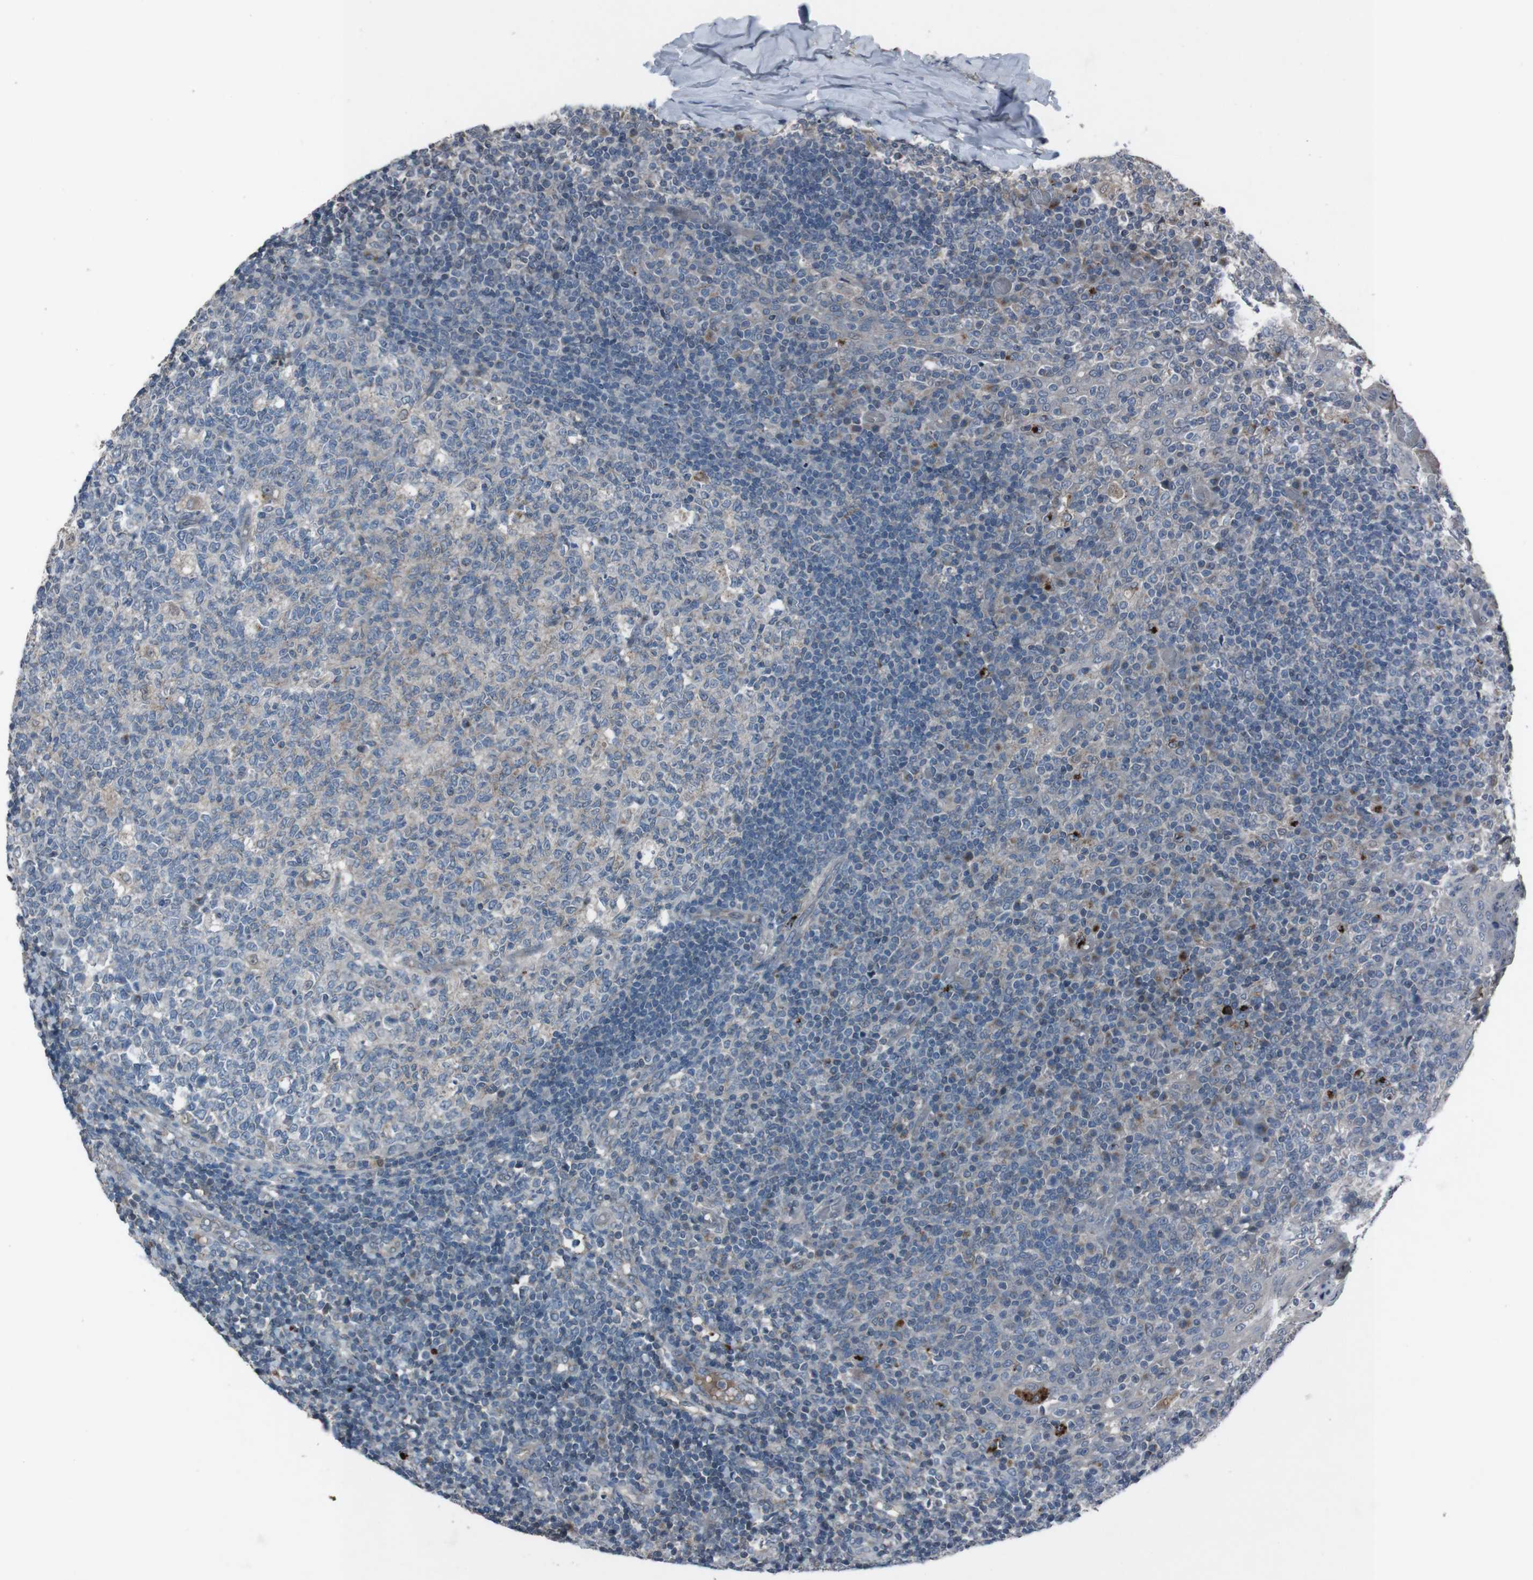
{"staining": {"intensity": "weak", "quantity": "<25%", "location": "cytoplasmic/membranous"}, "tissue": "tonsil", "cell_type": "Germinal center cells", "image_type": "normal", "snomed": [{"axis": "morphology", "description": "Normal tissue, NOS"}, {"axis": "topography", "description": "Tonsil"}], "caption": "Immunohistochemical staining of benign tonsil displays no significant expression in germinal center cells. (DAB (3,3'-diaminobenzidine) immunohistochemistry (IHC) visualized using brightfield microscopy, high magnification).", "gene": "EFNA5", "patient": {"sex": "female", "age": 19}}